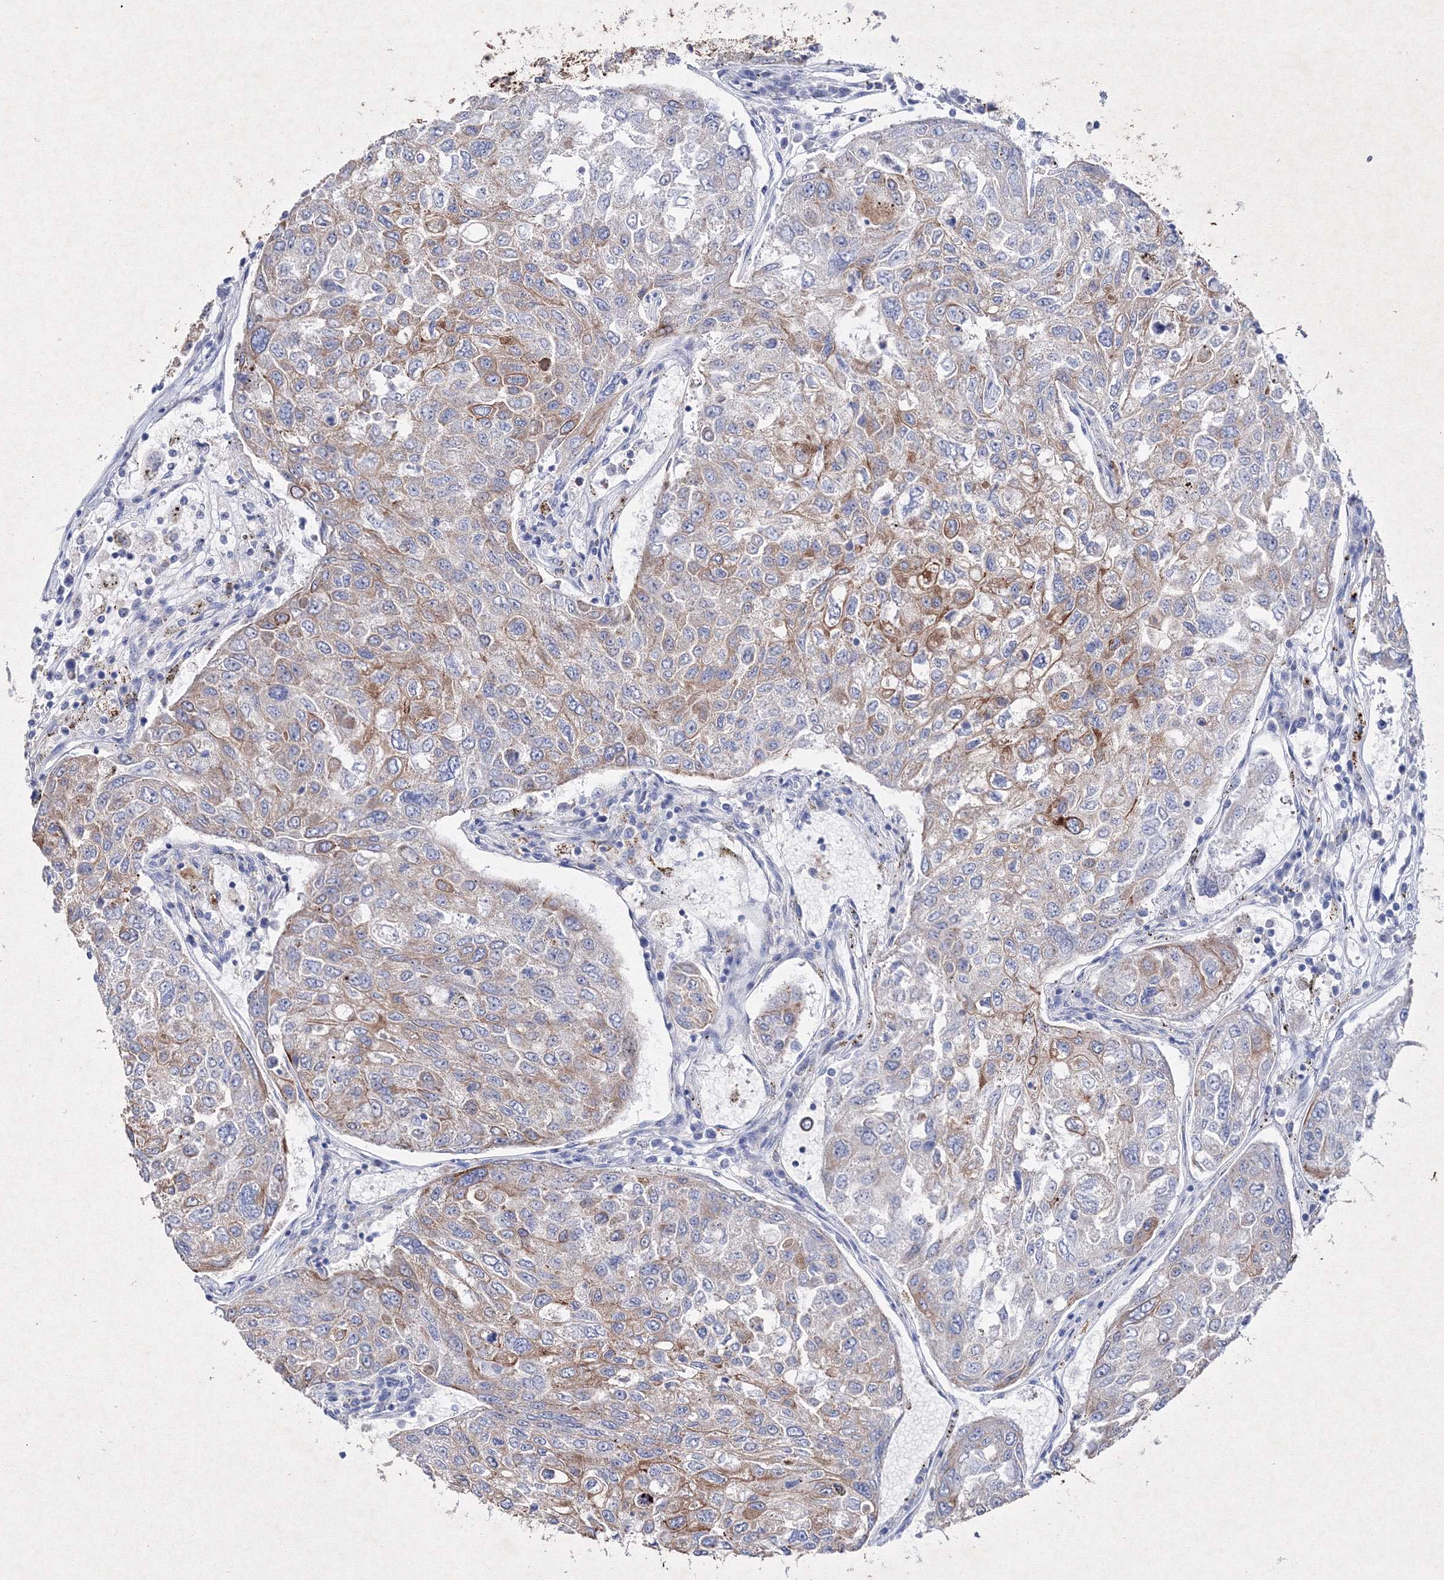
{"staining": {"intensity": "moderate", "quantity": "25%-75%", "location": "cytoplasmic/membranous"}, "tissue": "urothelial cancer", "cell_type": "Tumor cells", "image_type": "cancer", "snomed": [{"axis": "morphology", "description": "Urothelial carcinoma, High grade"}, {"axis": "topography", "description": "Lymph node"}, {"axis": "topography", "description": "Urinary bladder"}], "caption": "Immunohistochemistry (IHC) photomicrograph of neoplastic tissue: urothelial carcinoma (high-grade) stained using IHC demonstrates medium levels of moderate protein expression localized specifically in the cytoplasmic/membranous of tumor cells, appearing as a cytoplasmic/membranous brown color.", "gene": "SMIM29", "patient": {"sex": "male", "age": 51}}